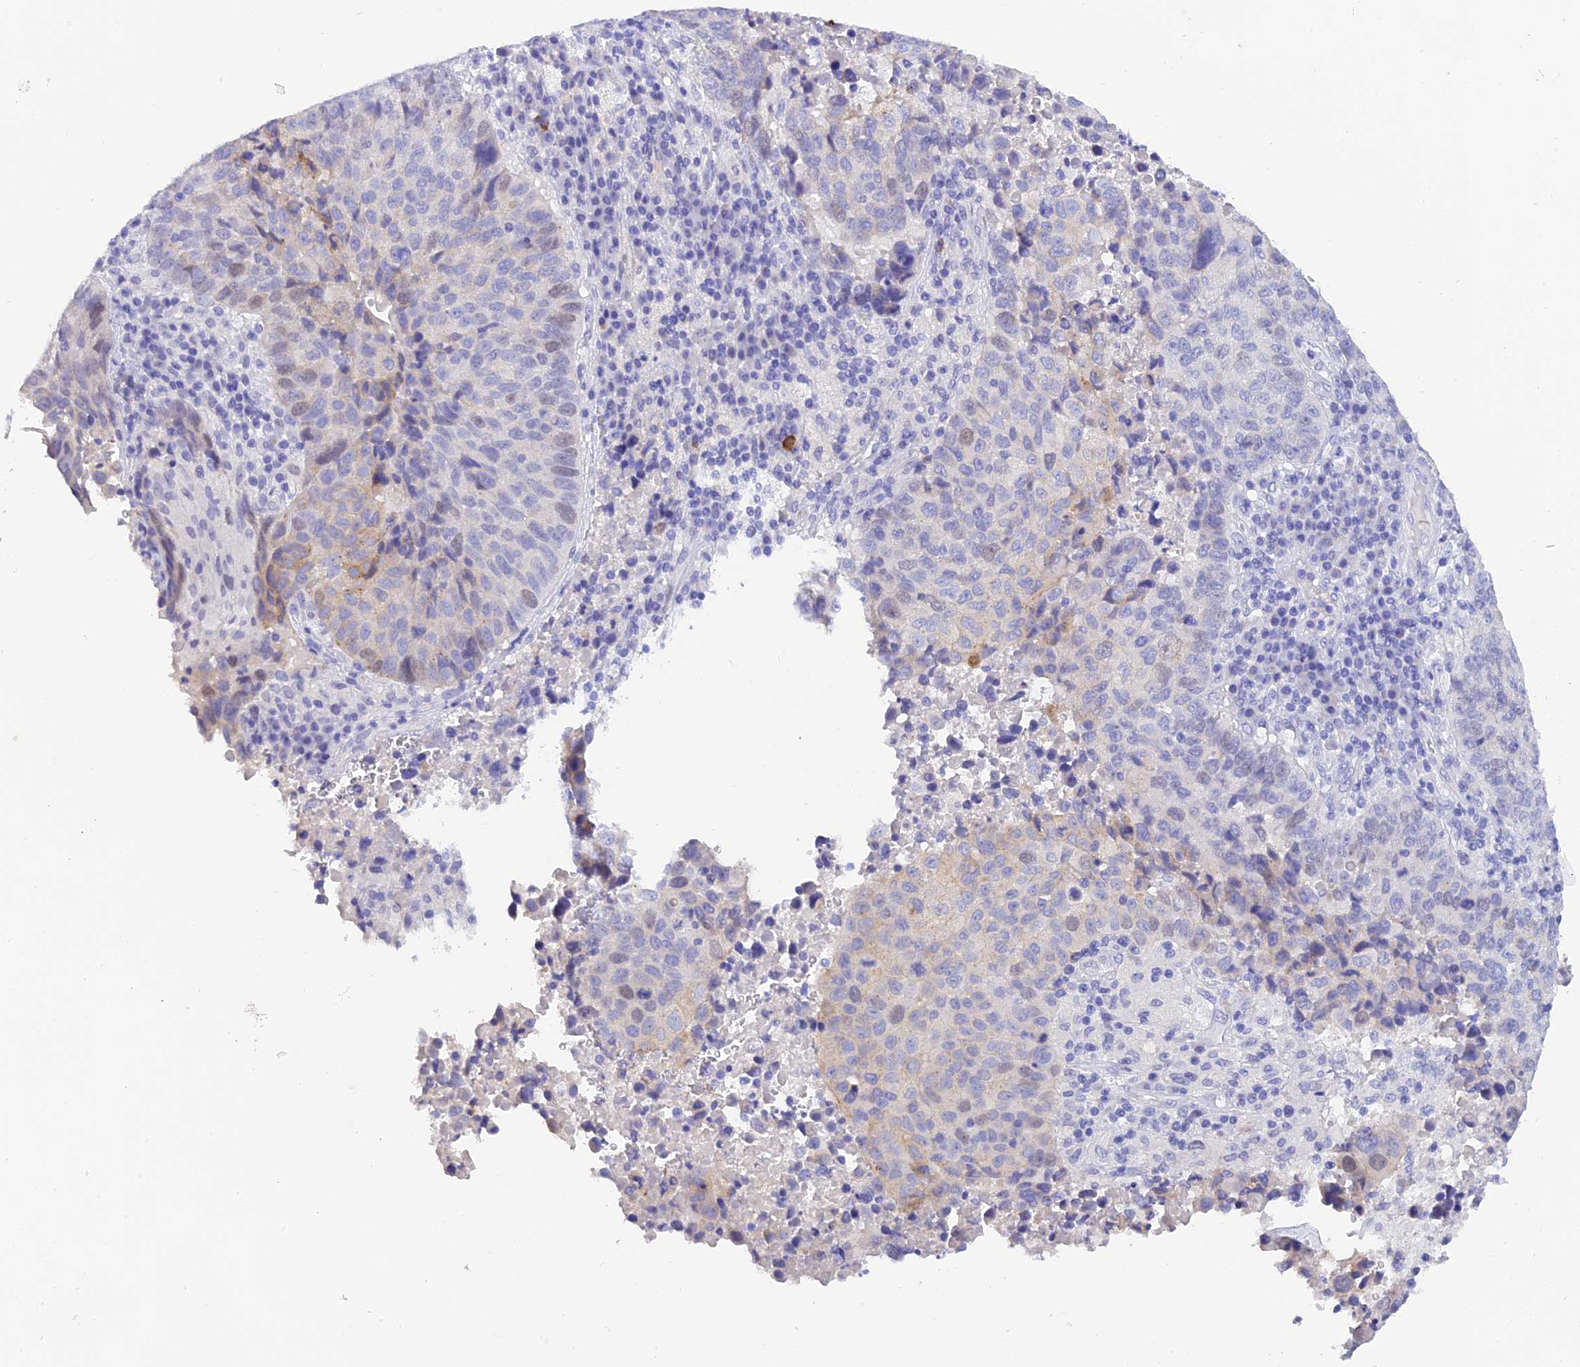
{"staining": {"intensity": "negative", "quantity": "none", "location": "none"}, "tissue": "lung cancer", "cell_type": "Tumor cells", "image_type": "cancer", "snomed": [{"axis": "morphology", "description": "Squamous cell carcinoma, NOS"}, {"axis": "topography", "description": "Lung"}], "caption": "The image shows no staining of tumor cells in lung squamous cell carcinoma.", "gene": "KDELR3", "patient": {"sex": "male", "age": 73}}